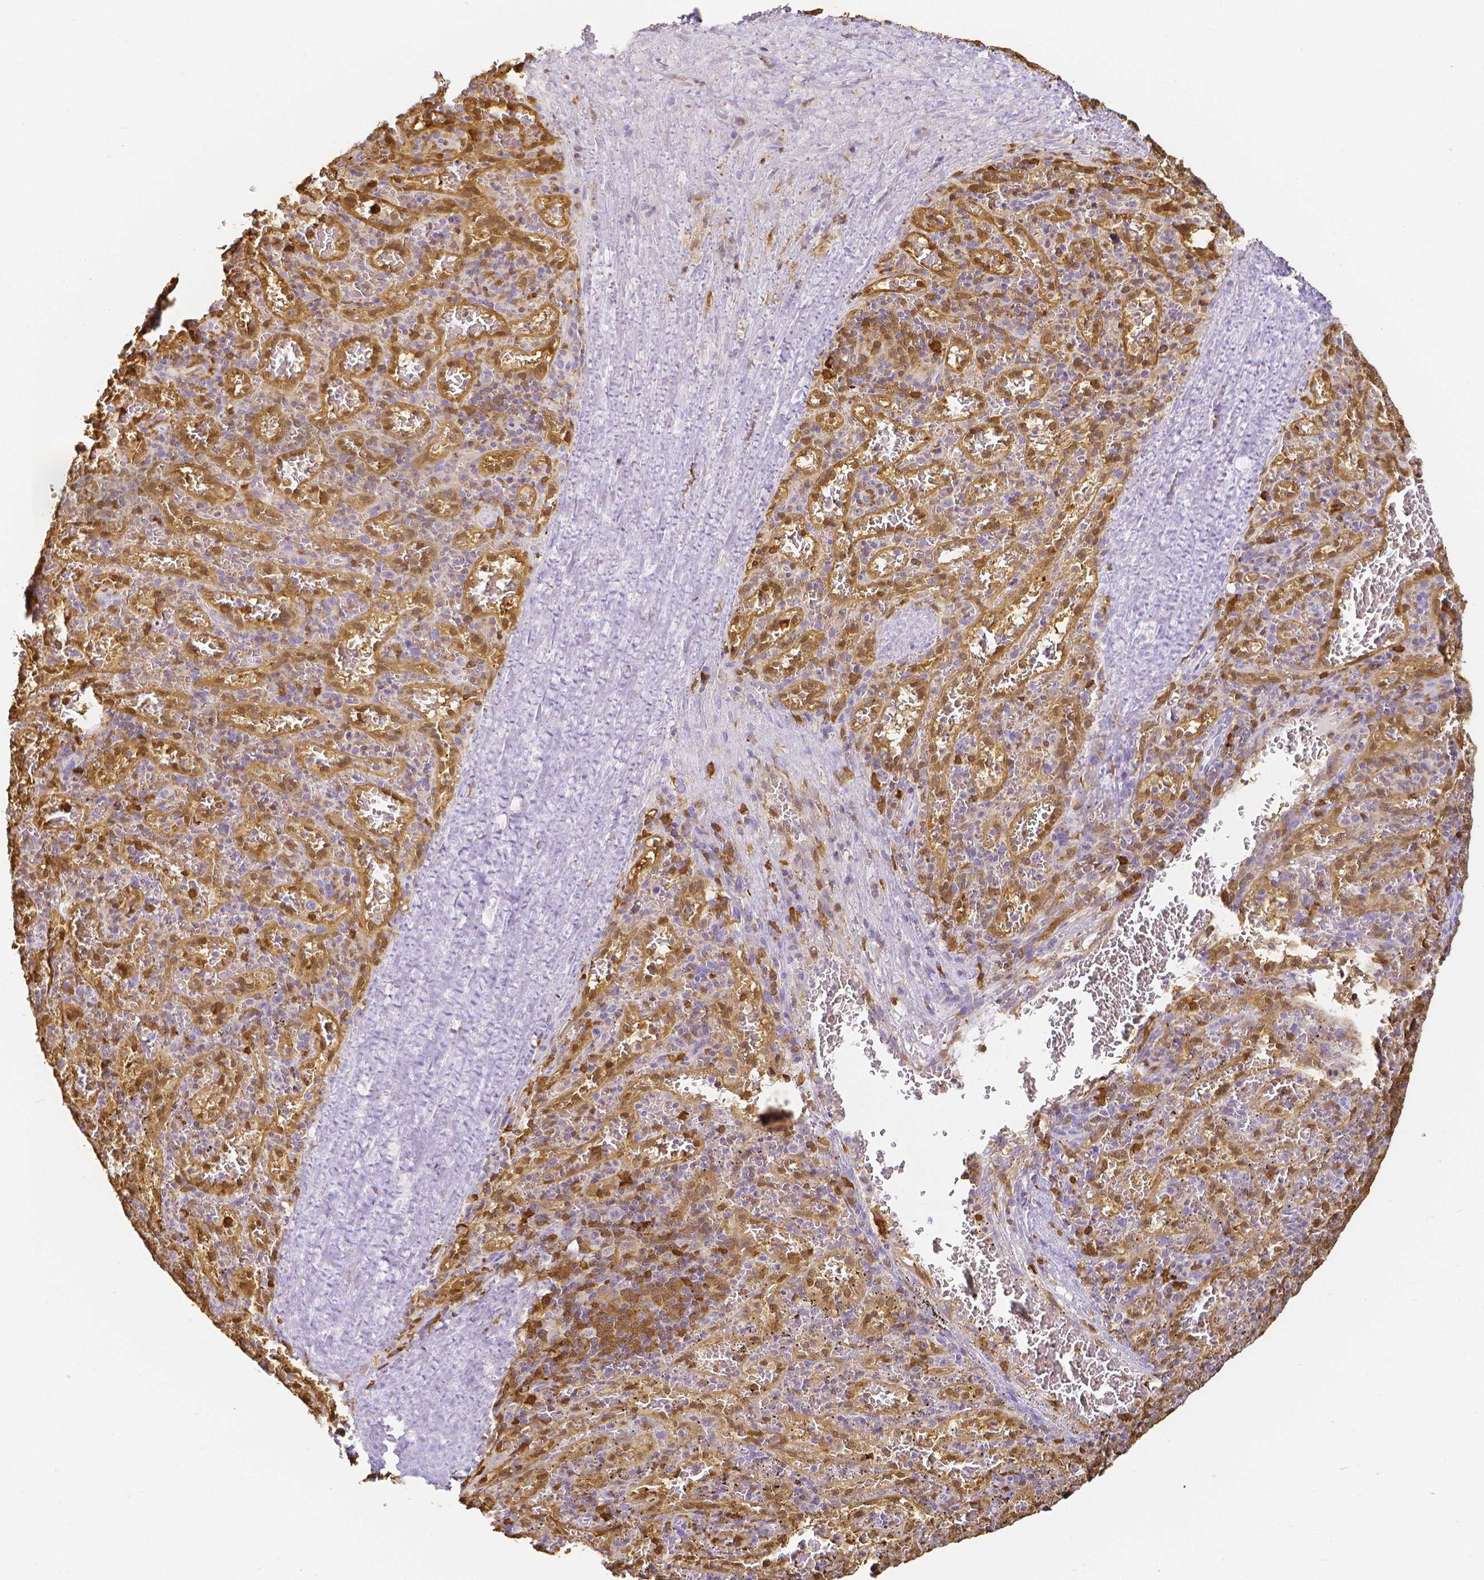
{"staining": {"intensity": "moderate", "quantity": "<25%", "location": "cytoplasmic/membranous,nuclear"}, "tissue": "spleen", "cell_type": "Cells in red pulp", "image_type": "normal", "snomed": [{"axis": "morphology", "description": "Normal tissue, NOS"}, {"axis": "topography", "description": "Spleen"}], "caption": "The micrograph reveals staining of benign spleen, revealing moderate cytoplasmic/membranous,nuclear protein expression (brown color) within cells in red pulp.", "gene": "COTL1", "patient": {"sex": "male", "age": 57}}